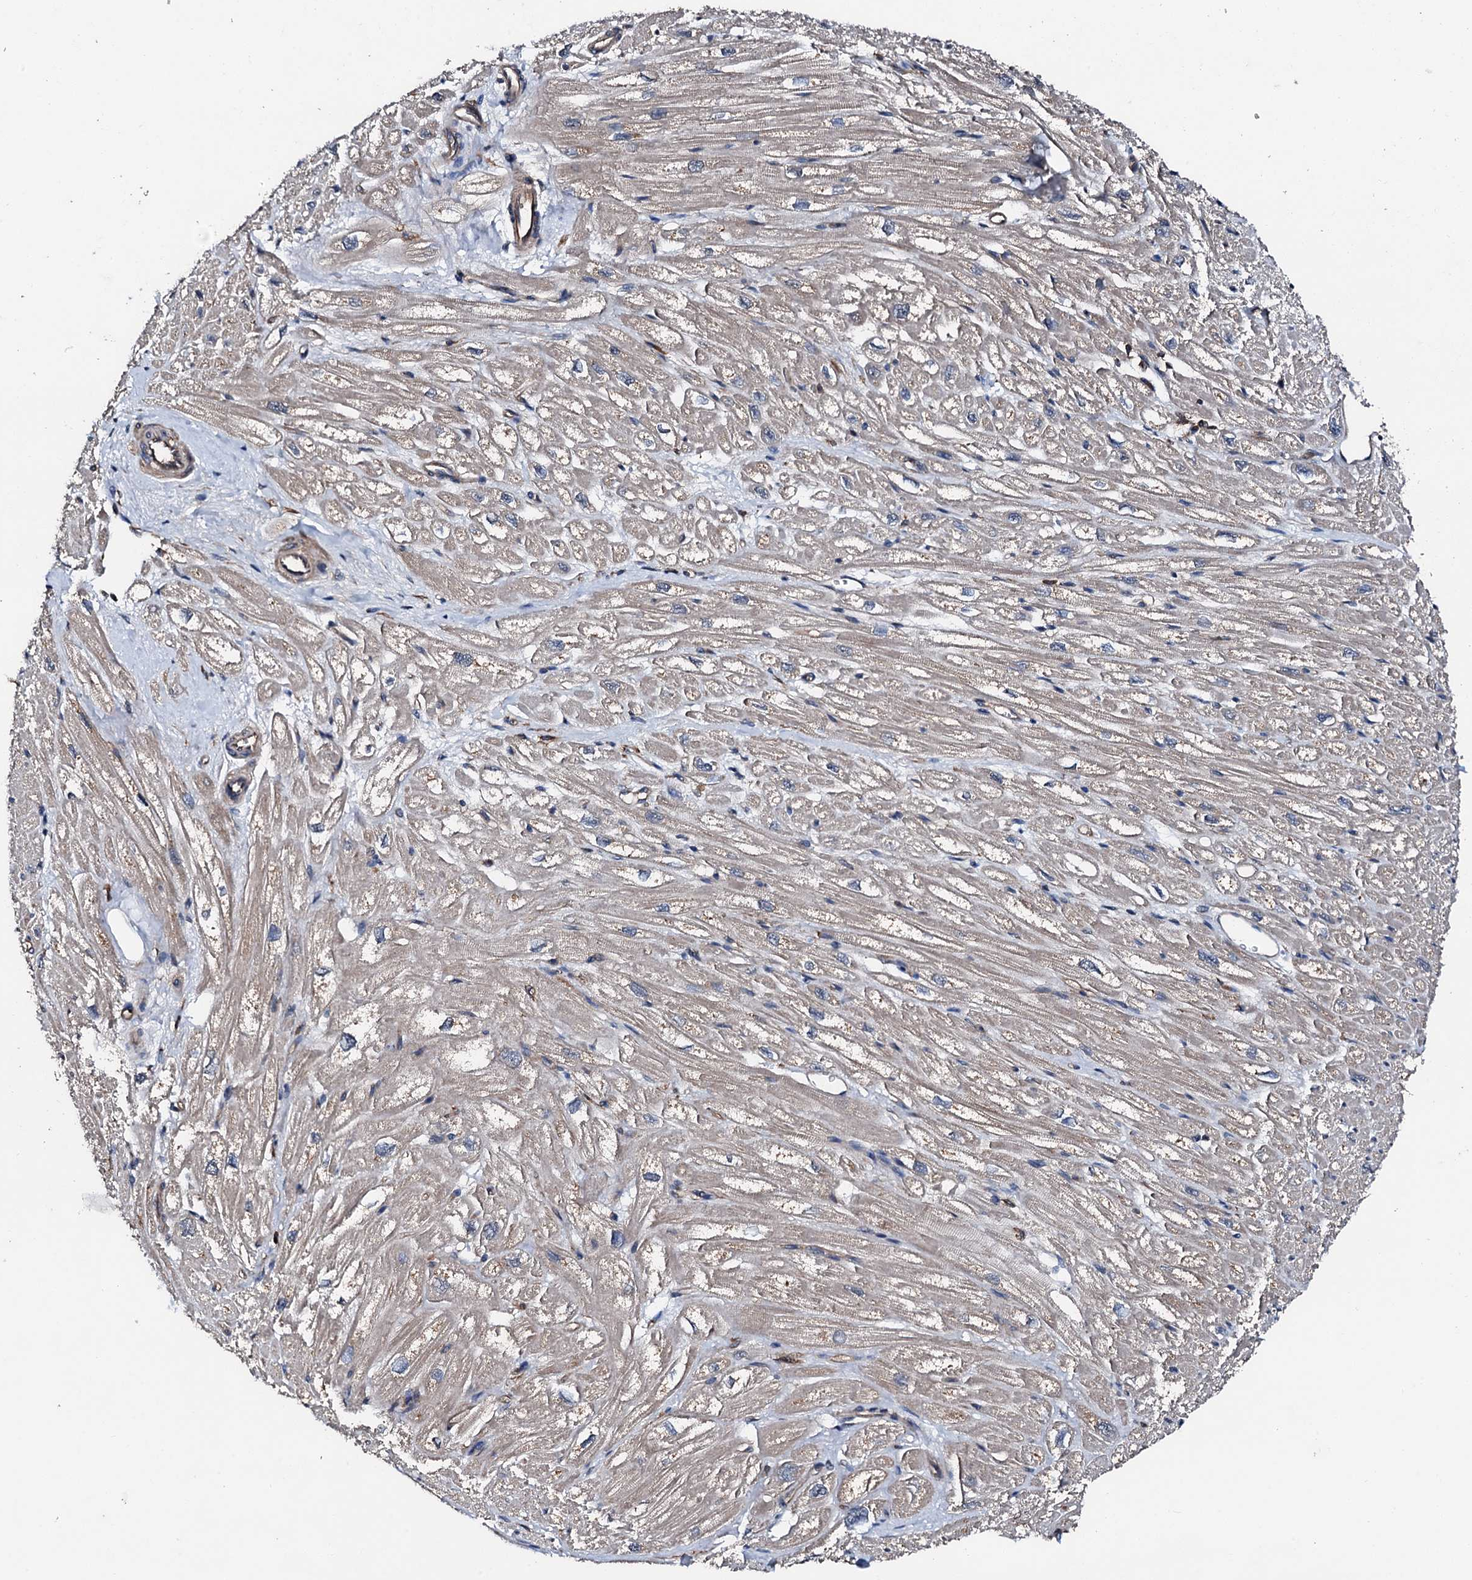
{"staining": {"intensity": "moderate", "quantity": "<25%", "location": "cytoplasmic/membranous"}, "tissue": "heart muscle", "cell_type": "Cardiomyocytes", "image_type": "normal", "snomed": [{"axis": "morphology", "description": "Normal tissue, NOS"}, {"axis": "topography", "description": "Heart"}], "caption": "Benign heart muscle shows moderate cytoplasmic/membranous expression in about <25% of cardiomyocytes, visualized by immunohistochemistry. (DAB IHC, brown staining for protein, blue staining for nuclei).", "gene": "FGD4", "patient": {"sex": "male", "age": 50}}